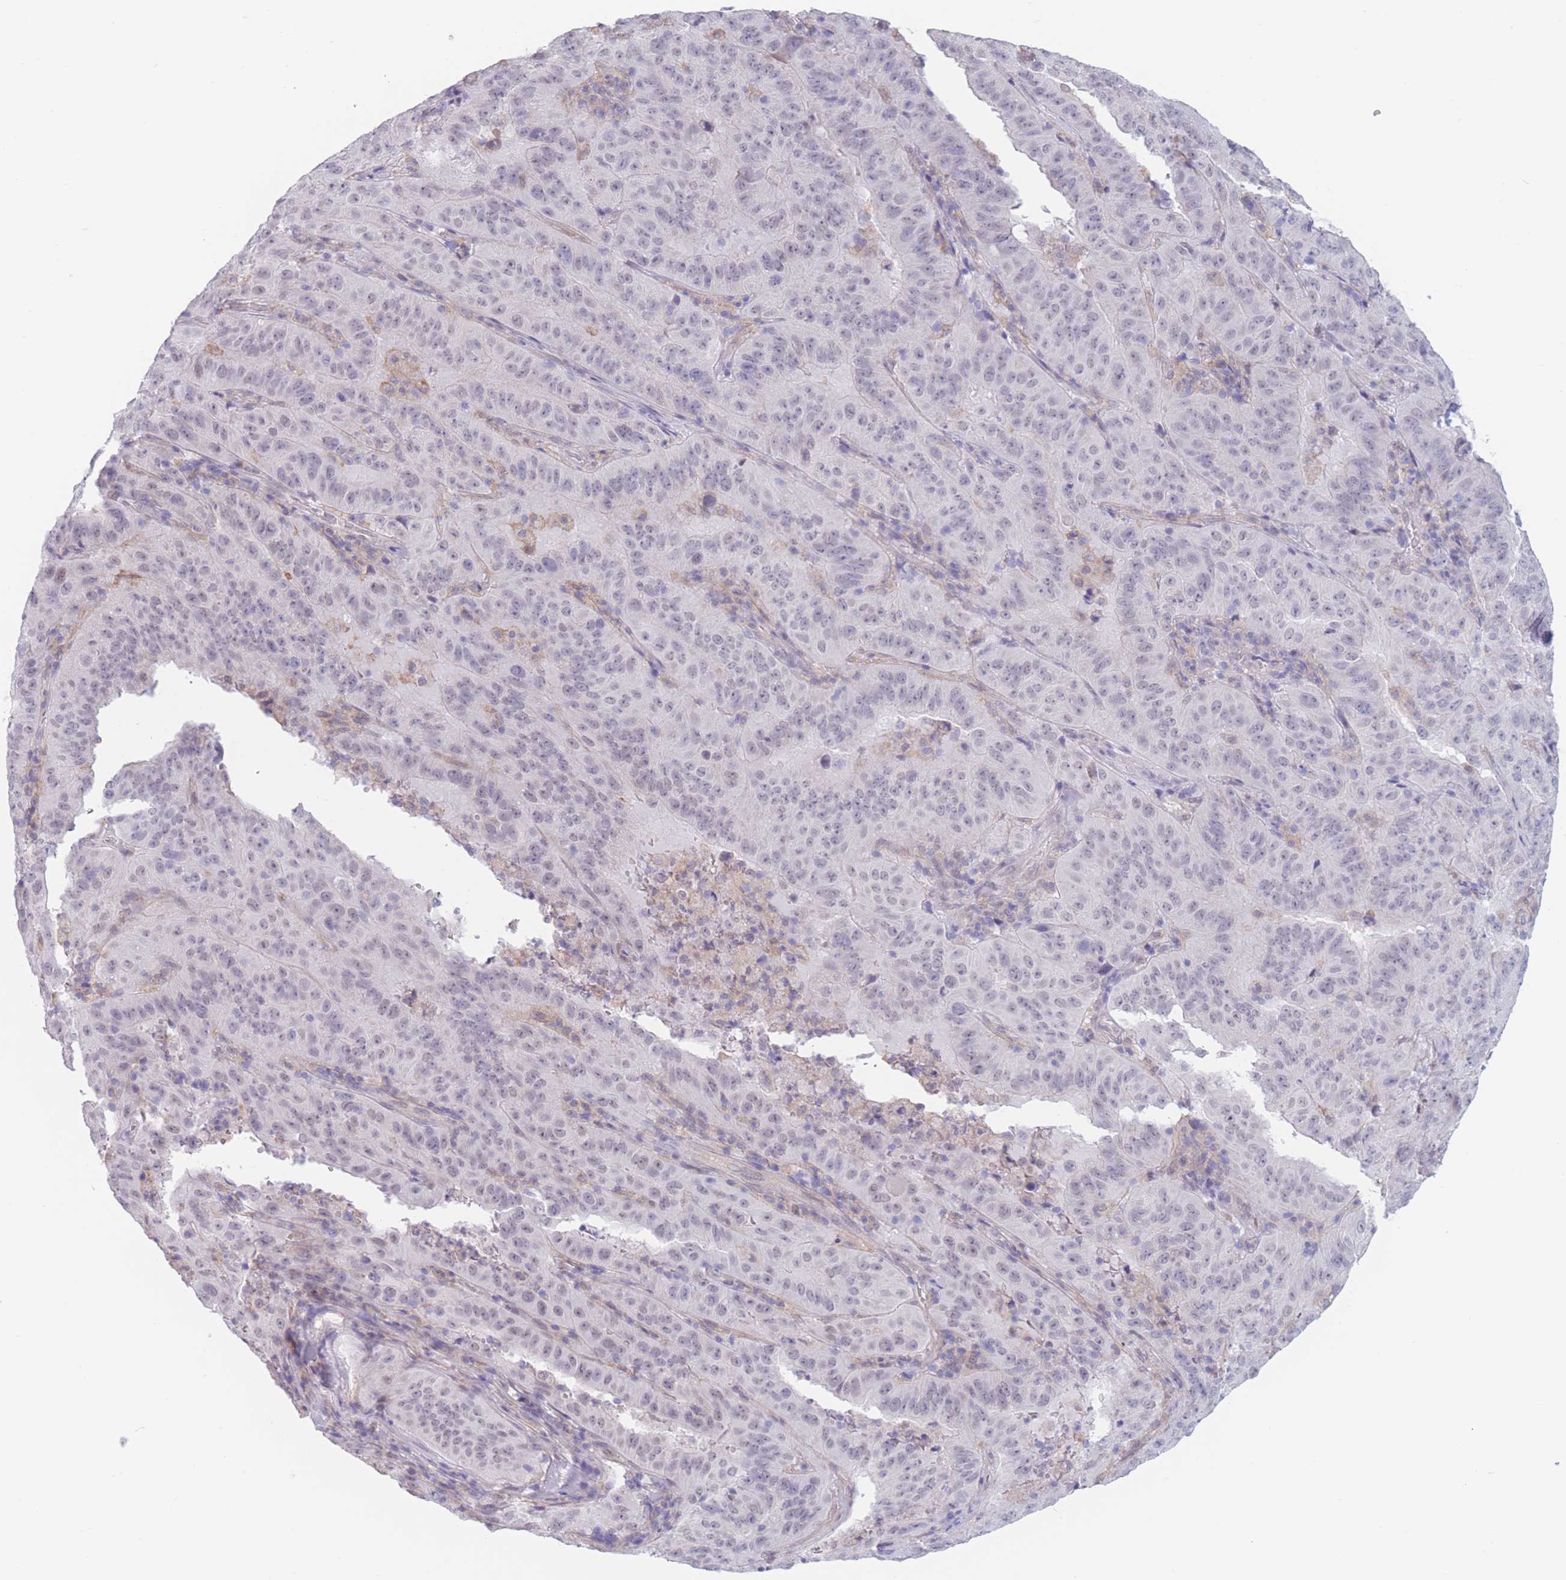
{"staining": {"intensity": "negative", "quantity": "none", "location": "none"}, "tissue": "pancreatic cancer", "cell_type": "Tumor cells", "image_type": "cancer", "snomed": [{"axis": "morphology", "description": "Adenocarcinoma, NOS"}, {"axis": "topography", "description": "Pancreas"}], "caption": "An immunohistochemistry (IHC) histopathology image of adenocarcinoma (pancreatic) is shown. There is no staining in tumor cells of adenocarcinoma (pancreatic).", "gene": "PODXL", "patient": {"sex": "male", "age": 63}}